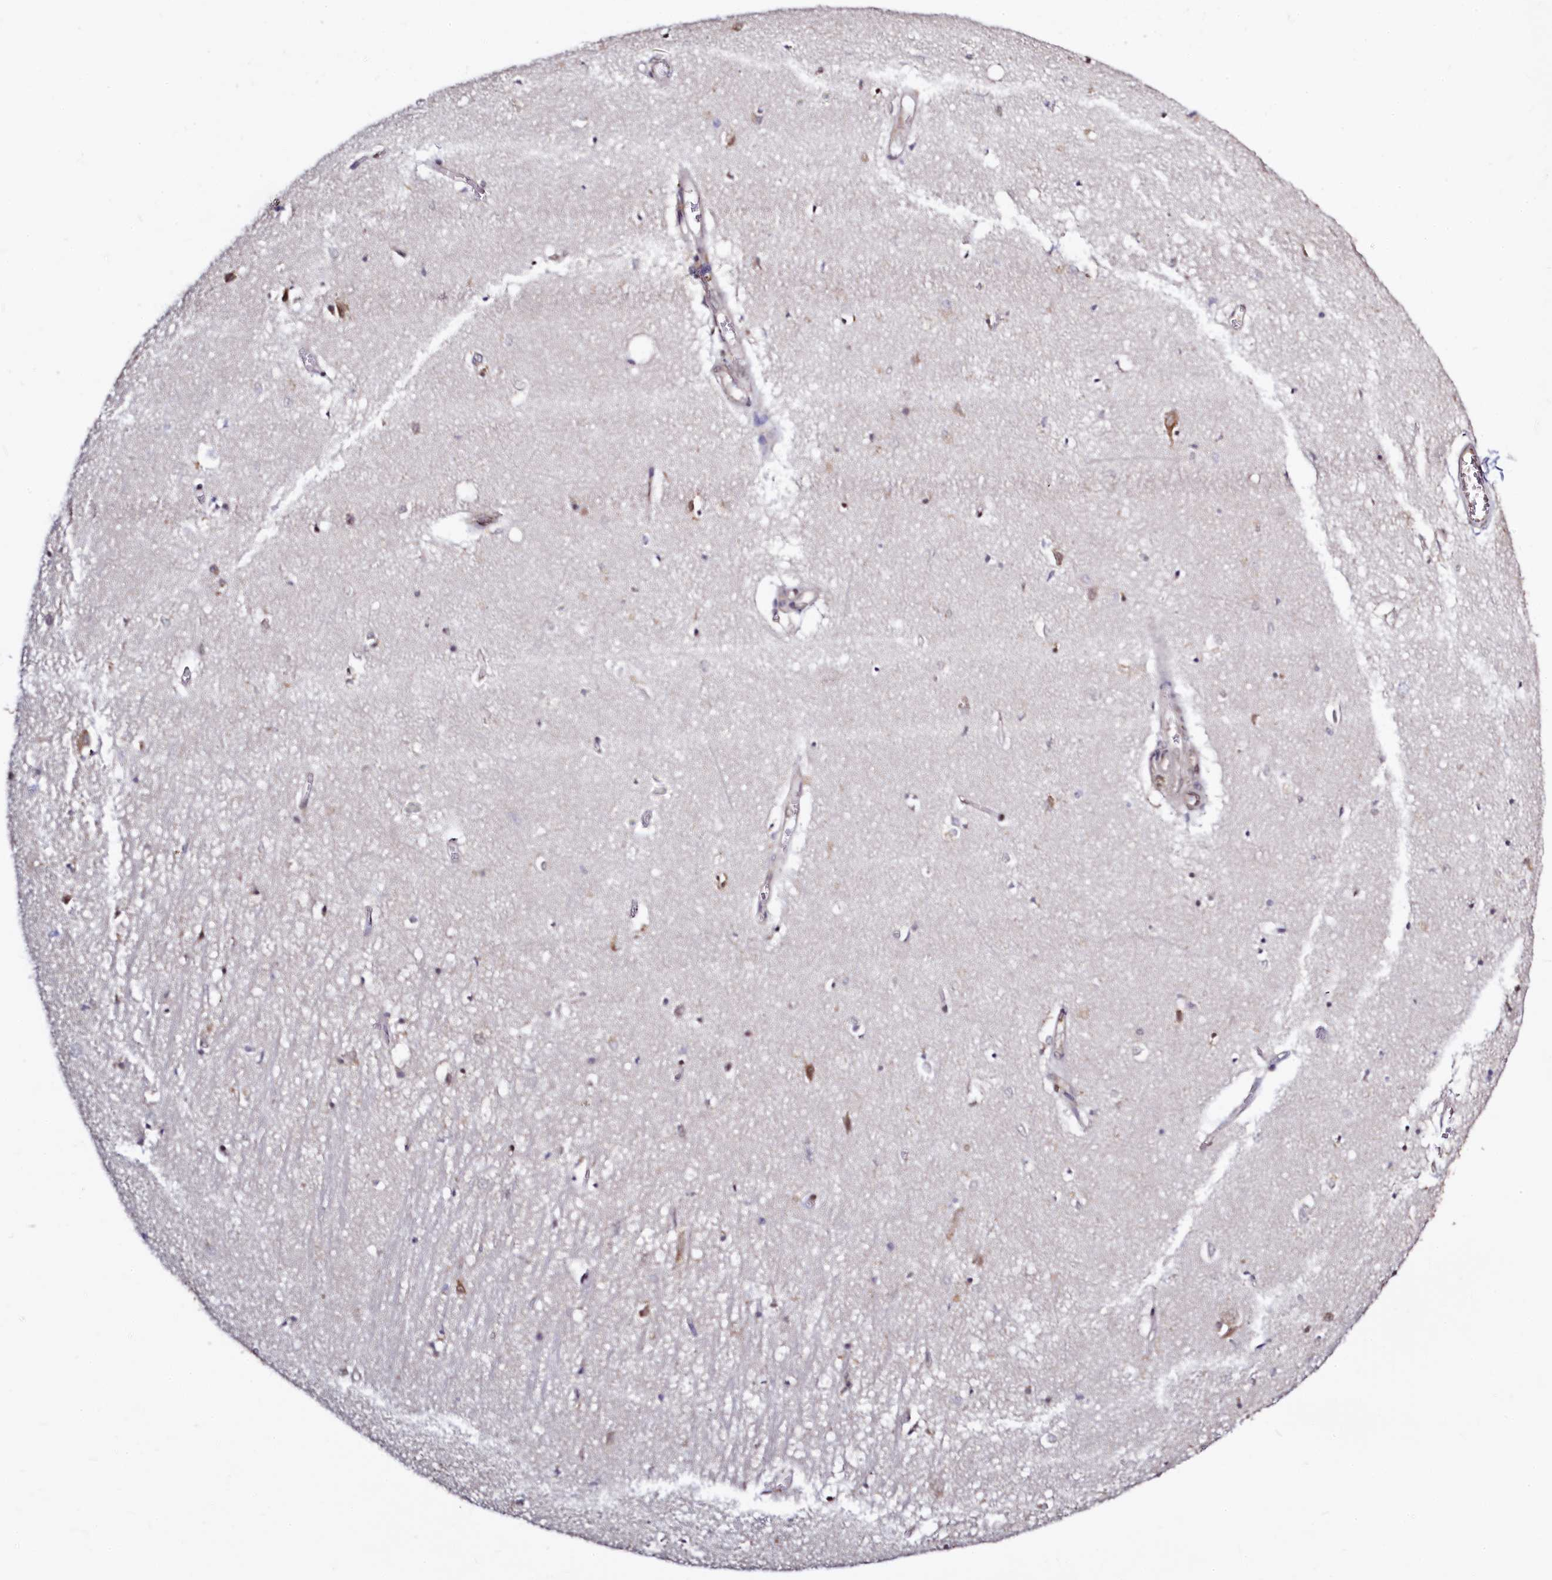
{"staining": {"intensity": "negative", "quantity": "none", "location": "none"}, "tissue": "hippocampus", "cell_type": "Glial cells", "image_type": "normal", "snomed": [{"axis": "morphology", "description": "Normal tissue, NOS"}, {"axis": "topography", "description": "Hippocampus"}], "caption": "Human hippocampus stained for a protein using immunohistochemistry (IHC) demonstrates no staining in glial cells.", "gene": "SEC24C", "patient": {"sex": "female", "age": 64}}